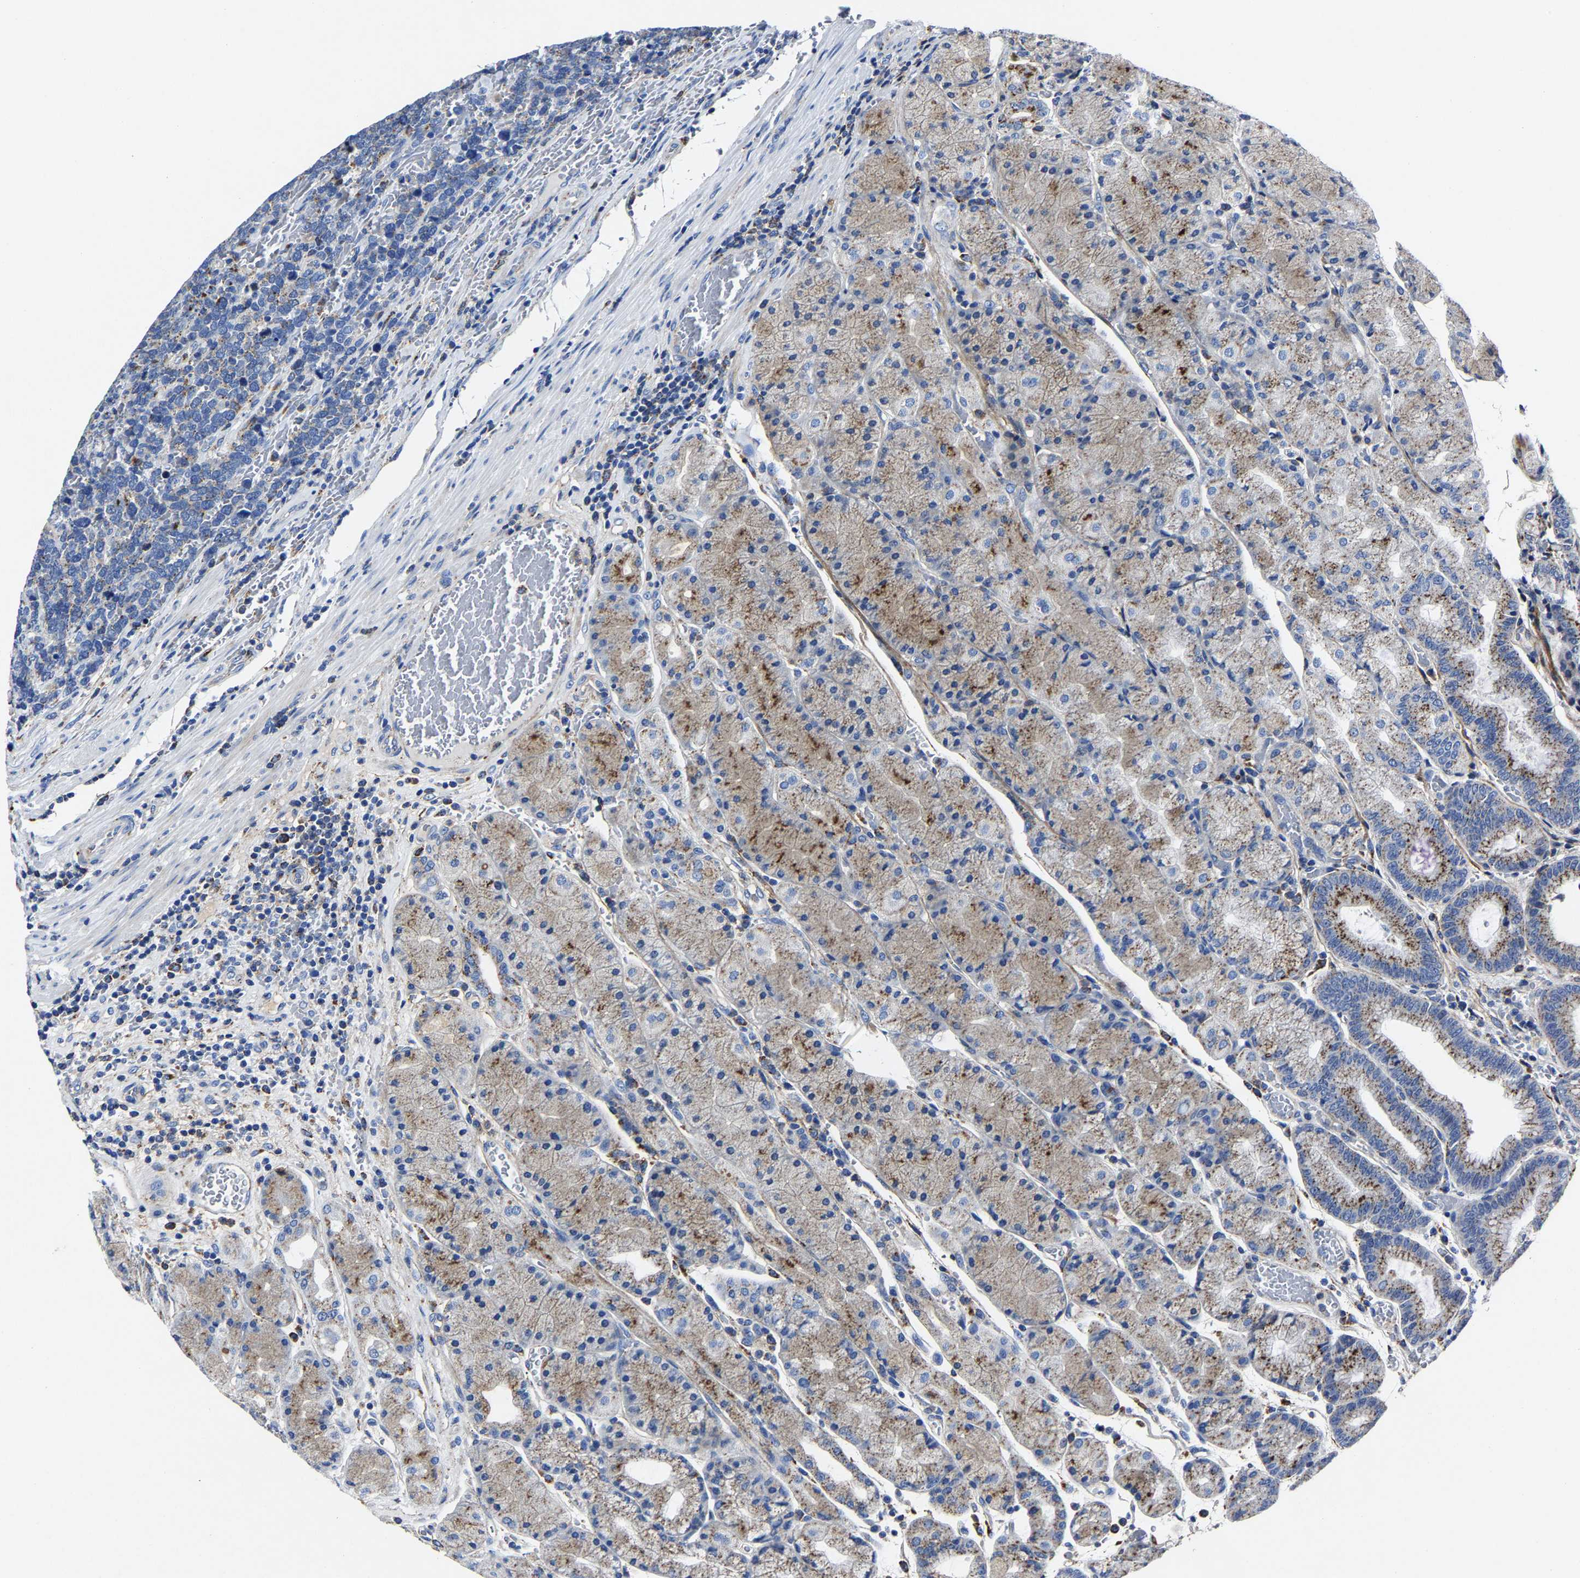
{"staining": {"intensity": "moderate", "quantity": ">75%", "location": "cytoplasmic/membranous"}, "tissue": "stomach", "cell_type": "Glandular cells", "image_type": "normal", "snomed": [{"axis": "morphology", "description": "Normal tissue, NOS"}, {"axis": "morphology", "description": "Carcinoid, malignant, NOS"}, {"axis": "topography", "description": "Stomach, upper"}], "caption": "Immunohistochemical staining of benign stomach demonstrates medium levels of moderate cytoplasmic/membranous expression in about >75% of glandular cells.", "gene": "LAMTOR4", "patient": {"sex": "male", "age": 39}}